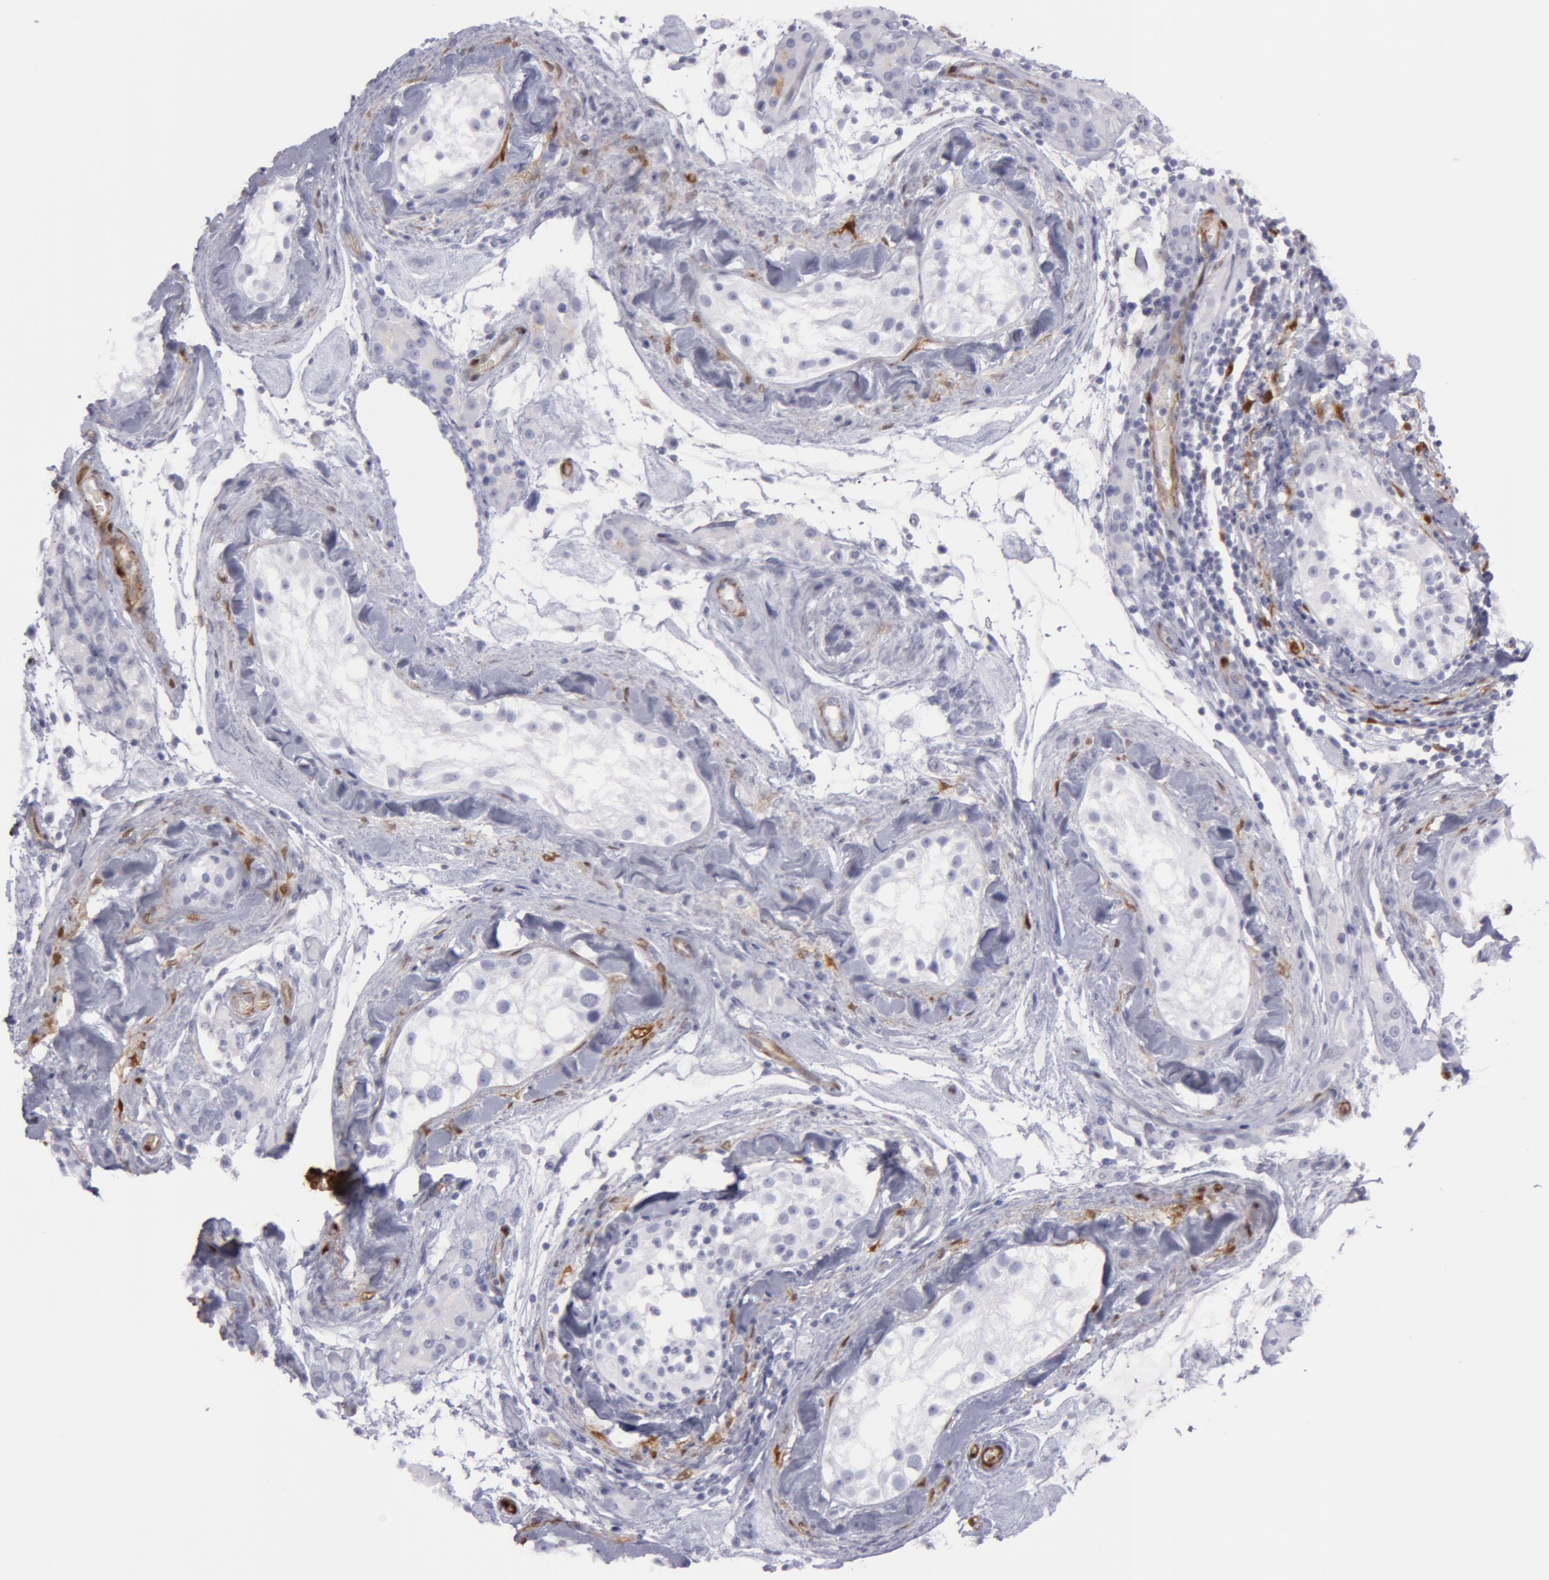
{"staining": {"intensity": "negative", "quantity": "none", "location": "none"}, "tissue": "testis", "cell_type": "Cells in seminiferous ducts", "image_type": "normal", "snomed": [{"axis": "morphology", "description": "Normal tissue, NOS"}, {"axis": "topography", "description": "Testis"}], "caption": "A high-resolution micrograph shows IHC staining of normal testis, which reveals no significant positivity in cells in seminiferous ducts.", "gene": "TAGLN", "patient": {"sex": "male", "age": 46}}